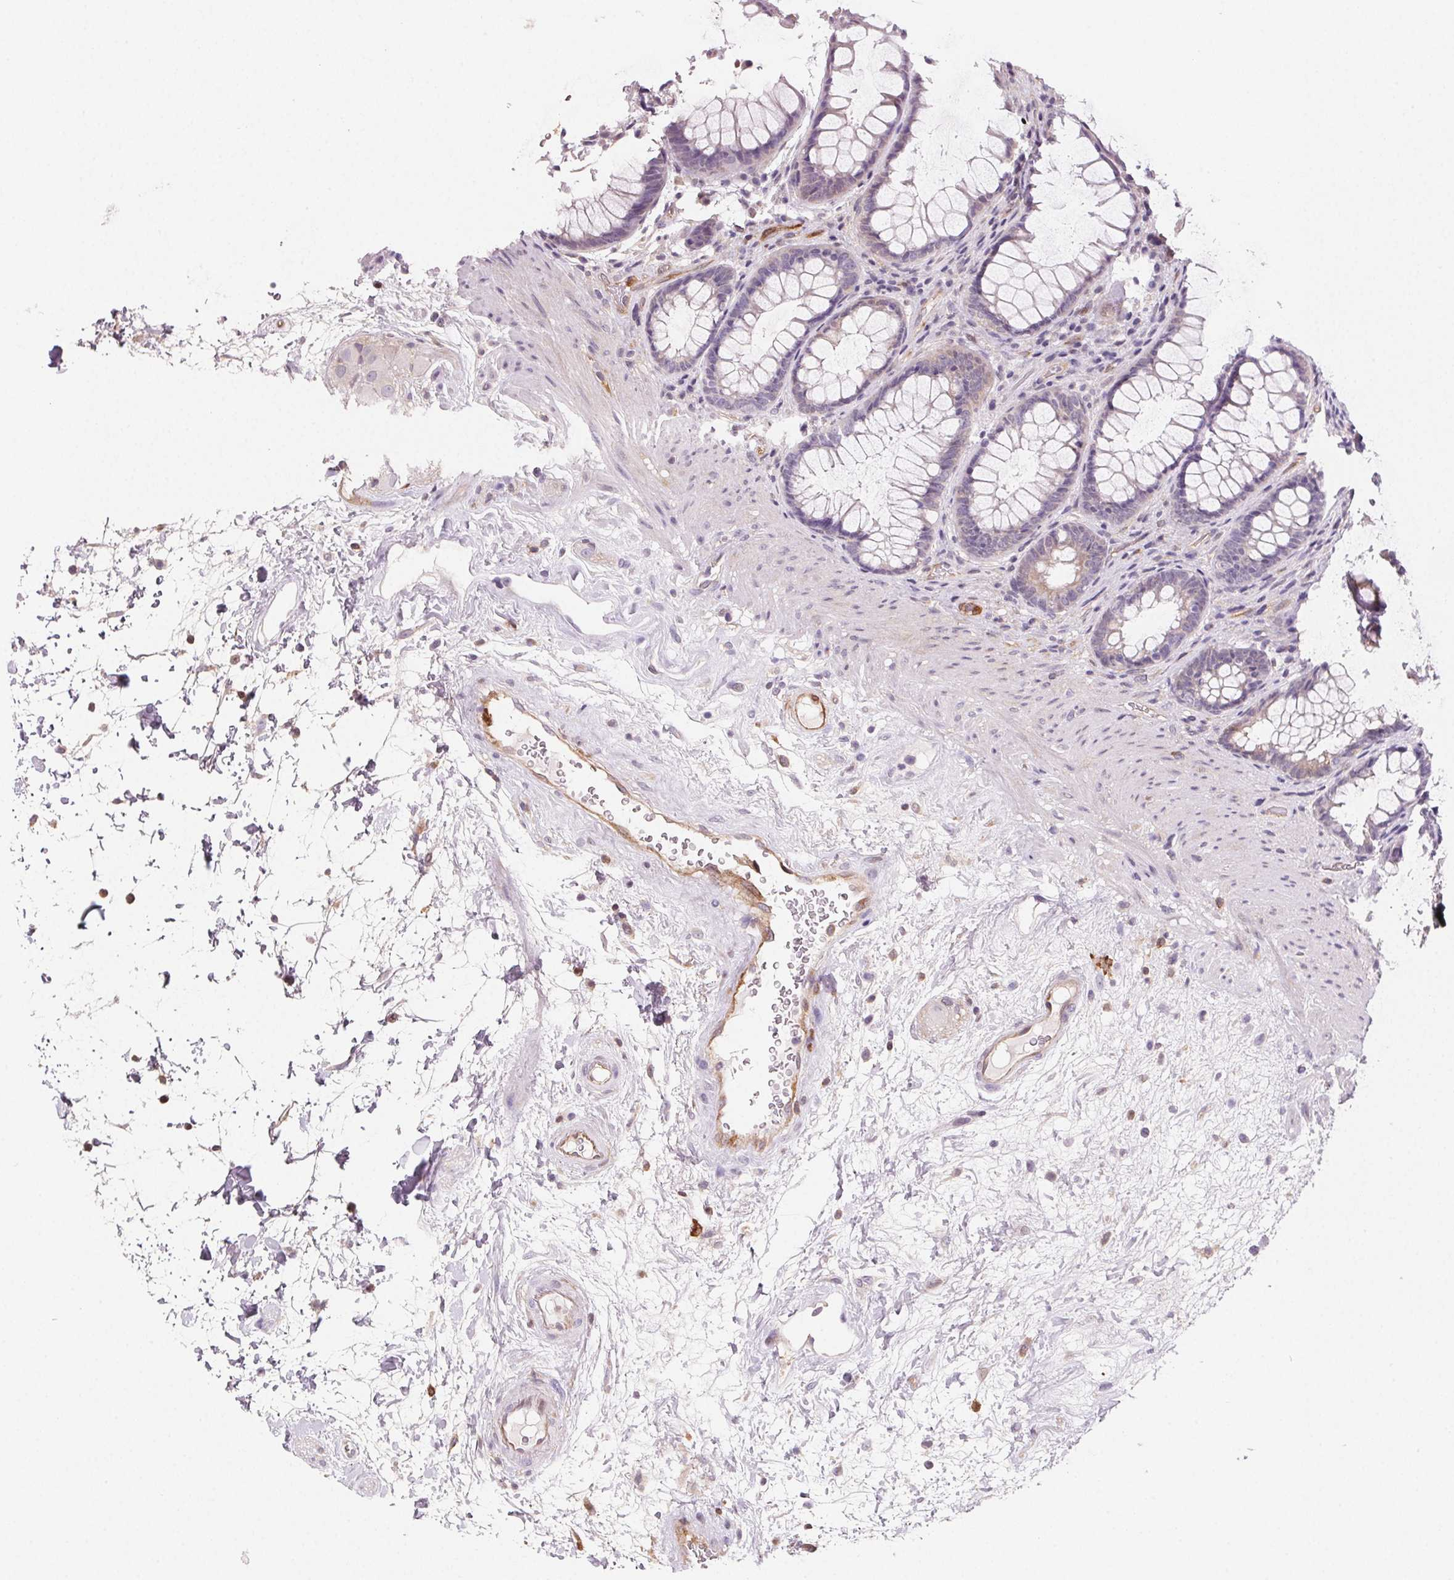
{"staining": {"intensity": "negative", "quantity": "none", "location": "none"}, "tissue": "rectum", "cell_type": "Glandular cells", "image_type": "normal", "snomed": [{"axis": "morphology", "description": "Normal tissue, NOS"}, {"axis": "topography", "description": "Rectum"}], "caption": "Rectum stained for a protein using IHC shows no expression glandular cells.", "gene": "GBP1", "patient": {"sex": "male", "age": 72}}